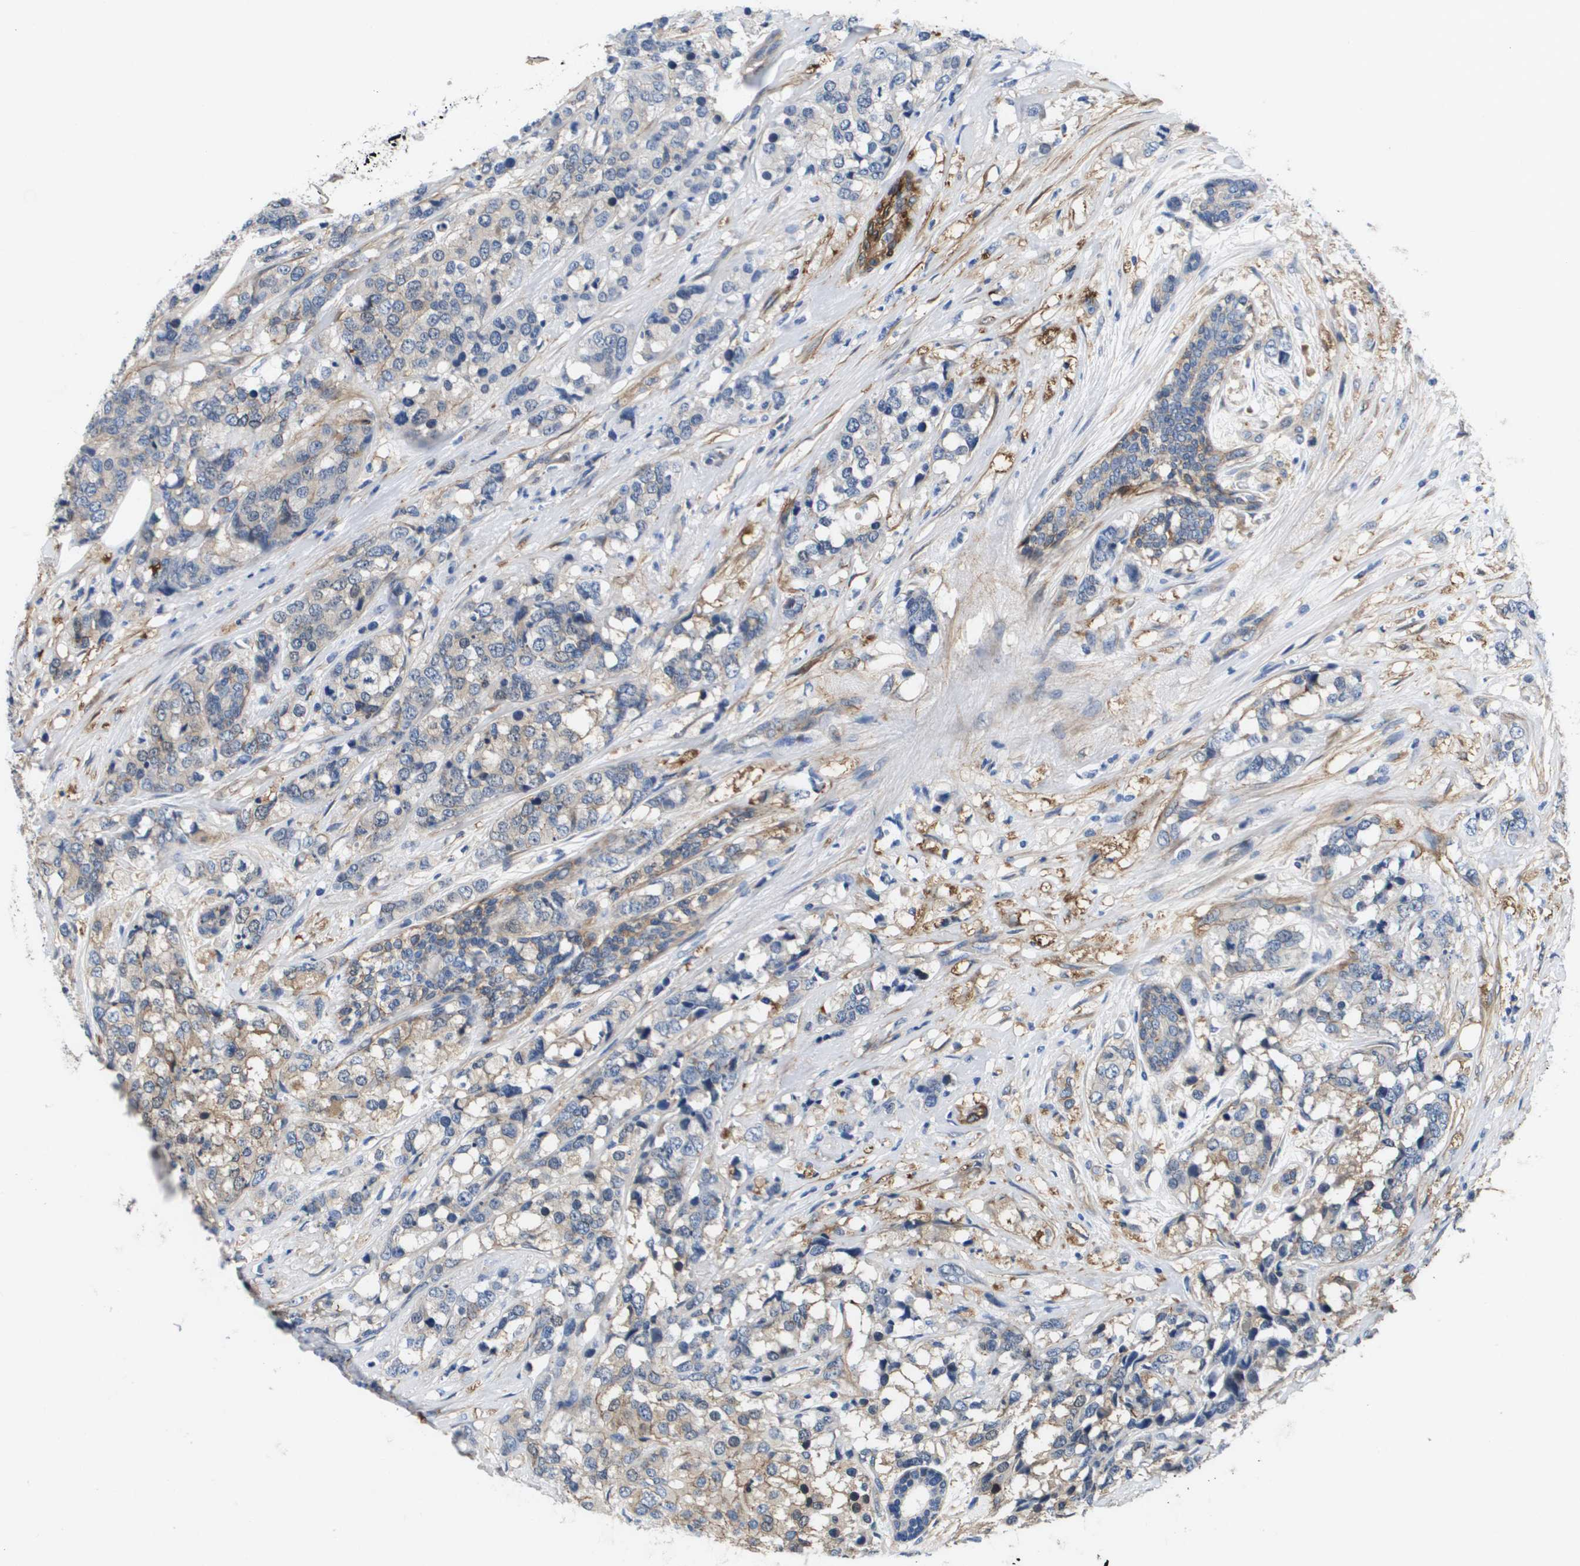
{"staining": {"intensity": "moderate", "quantity": "25%-75%", "location": "cytoplasmic/membranous"}, "tissue": "breast cancer", "cell_type": "Tumor cells", "image_type": "cancer", "snomed": [{"axis": "morphology", "description": "Lobular carcinoma"}, {"axis": "topography", "description": "Breast"}], "caption": "Protein expression analysis of lobular carcinoma (breast) displays moderate cytoplasmic/membranous staining in about 25%-75% of tumor cells.", "gene": "LPP", "patient": {"sex": "female", "age": 59}}